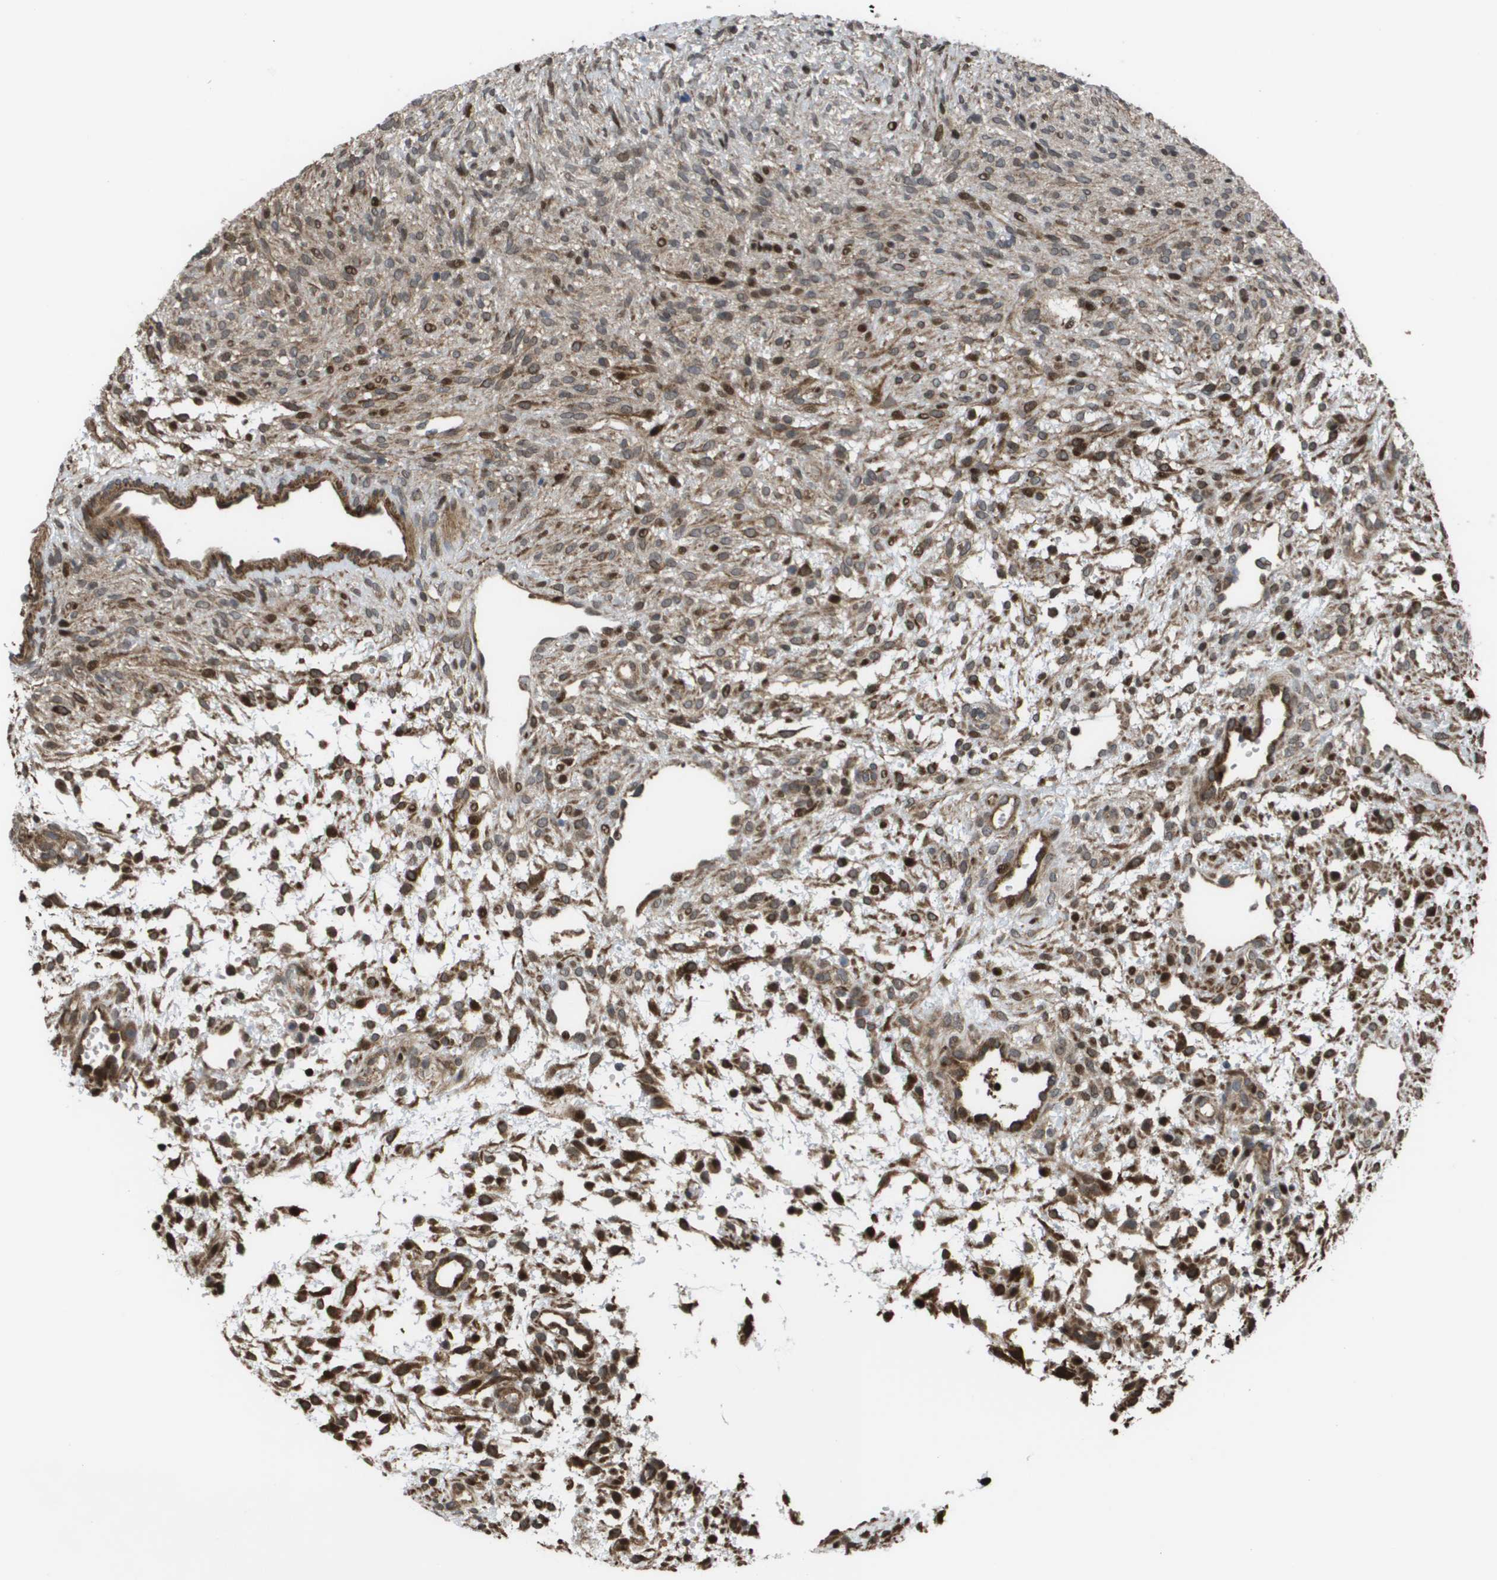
{"staining": {"intensity": "moderate", "quantity": "25%-75%", "location": "cytoplasmic/membranous"}, "tissue": "ovary", "cell_type": "Ovarian stroma cells", "image_type": "normal", "snomed": [{"axis": "morphology", "description": "Normal tissue, NOS"}, {"axis": "morphology", "description": "Cyst, NOS"}, {"axis": "topography", "description": "Ovary"}], "caption": "Immunohistochemical staining of normal ovary reveals 25%-75% levels of moderate cytoplasmic/membranous protein staining in approximately 25%-75% of ovarian stroma cells.", "gene": "AXIN2", "patient": {"sex": "female", "age": 18}}